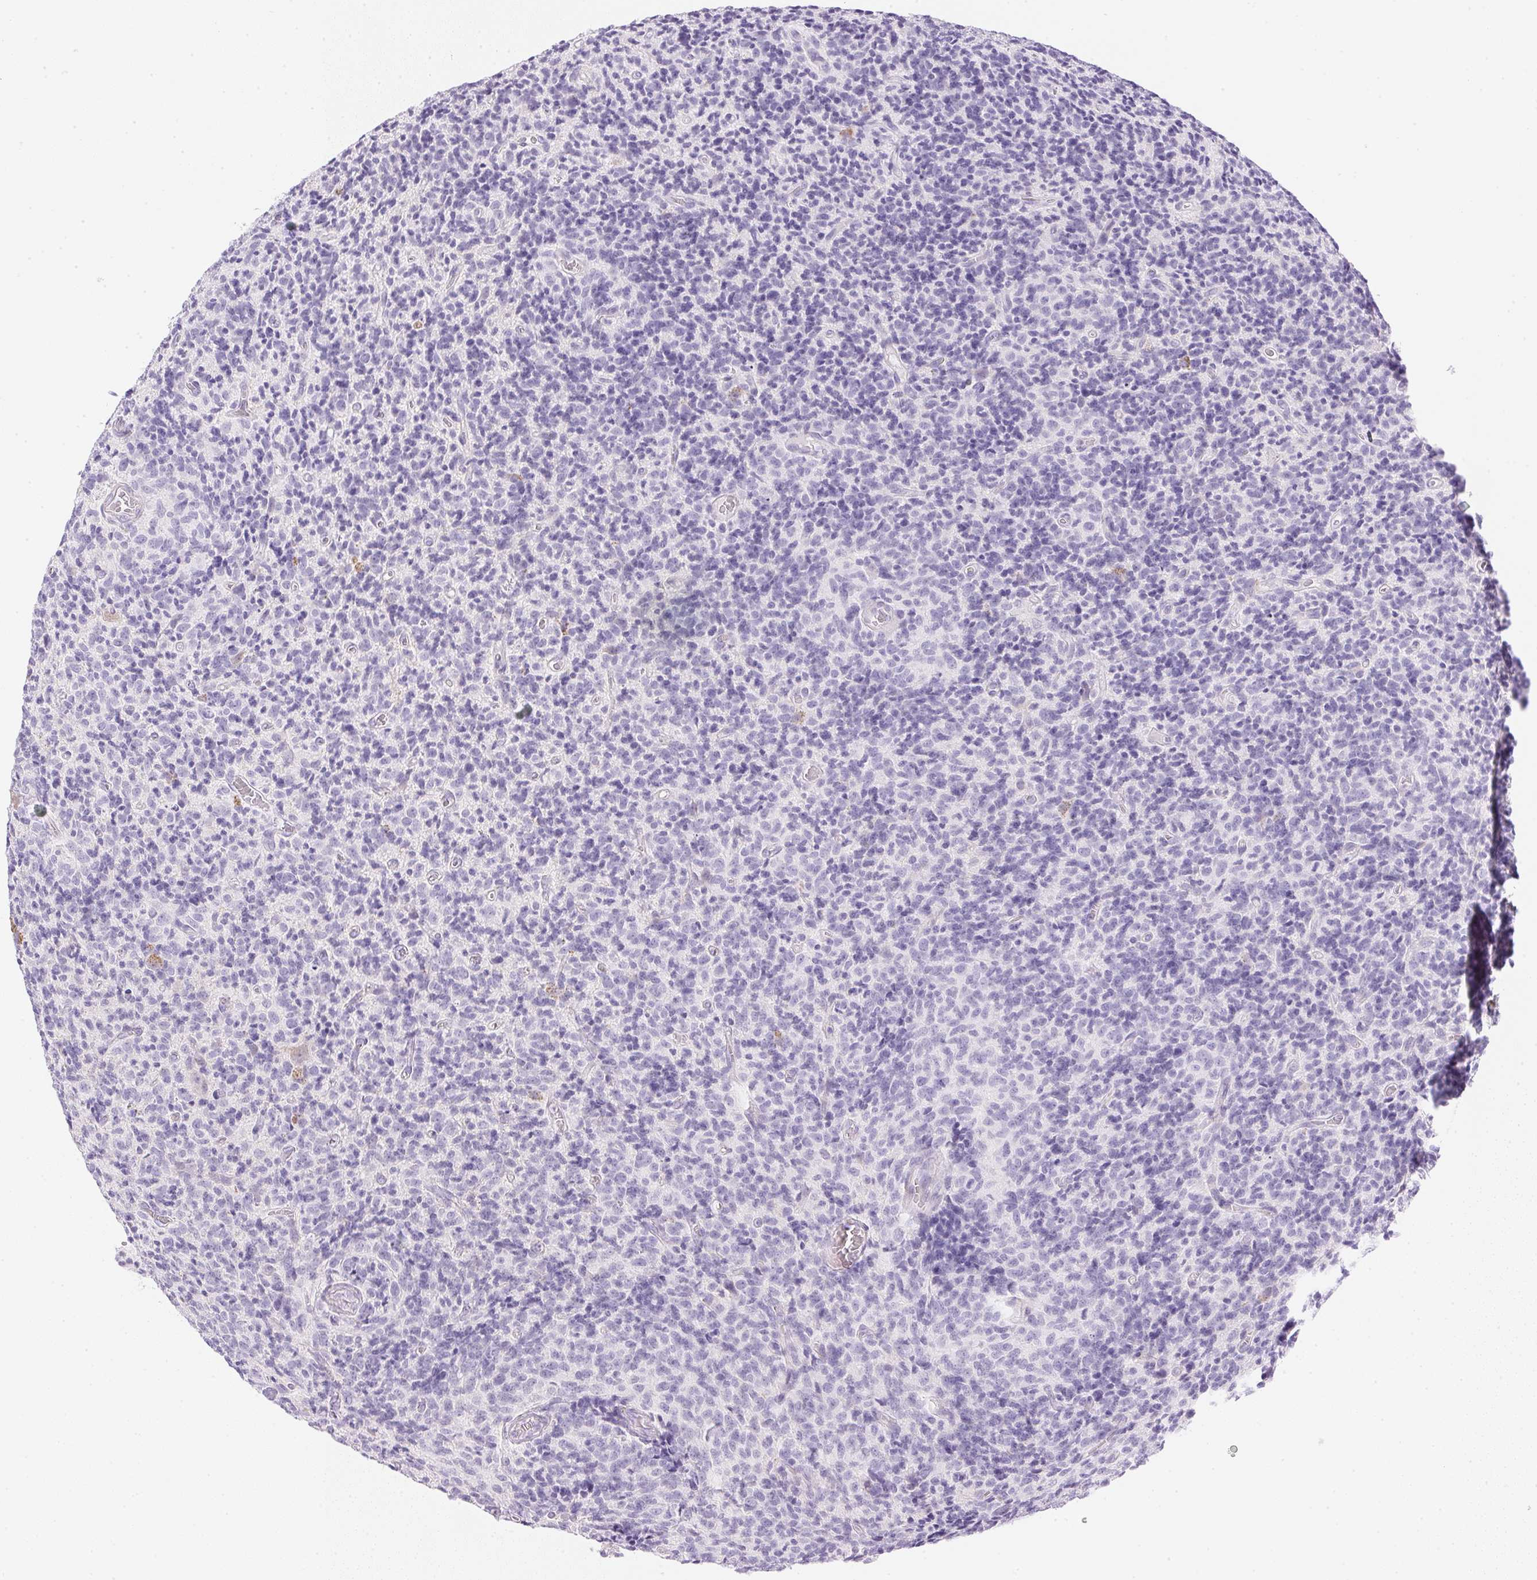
{"staining": {"intensity": "negative", "quantity": "none", "location": "none"}, "tissue": "glioma", "cell_type": "Tumor cells", "image_type": "cancer", "snomed": [{"axis": "morphology", "description": "Glioma, malignant, High grade"}, {"axis": "topography", "description": "Brain"}], "caption": "Tumor cells show no significant positivity in high-grade glioma (malignant).", "gene": "CTRL", "patient": {"sex": "male", "age": 76}}